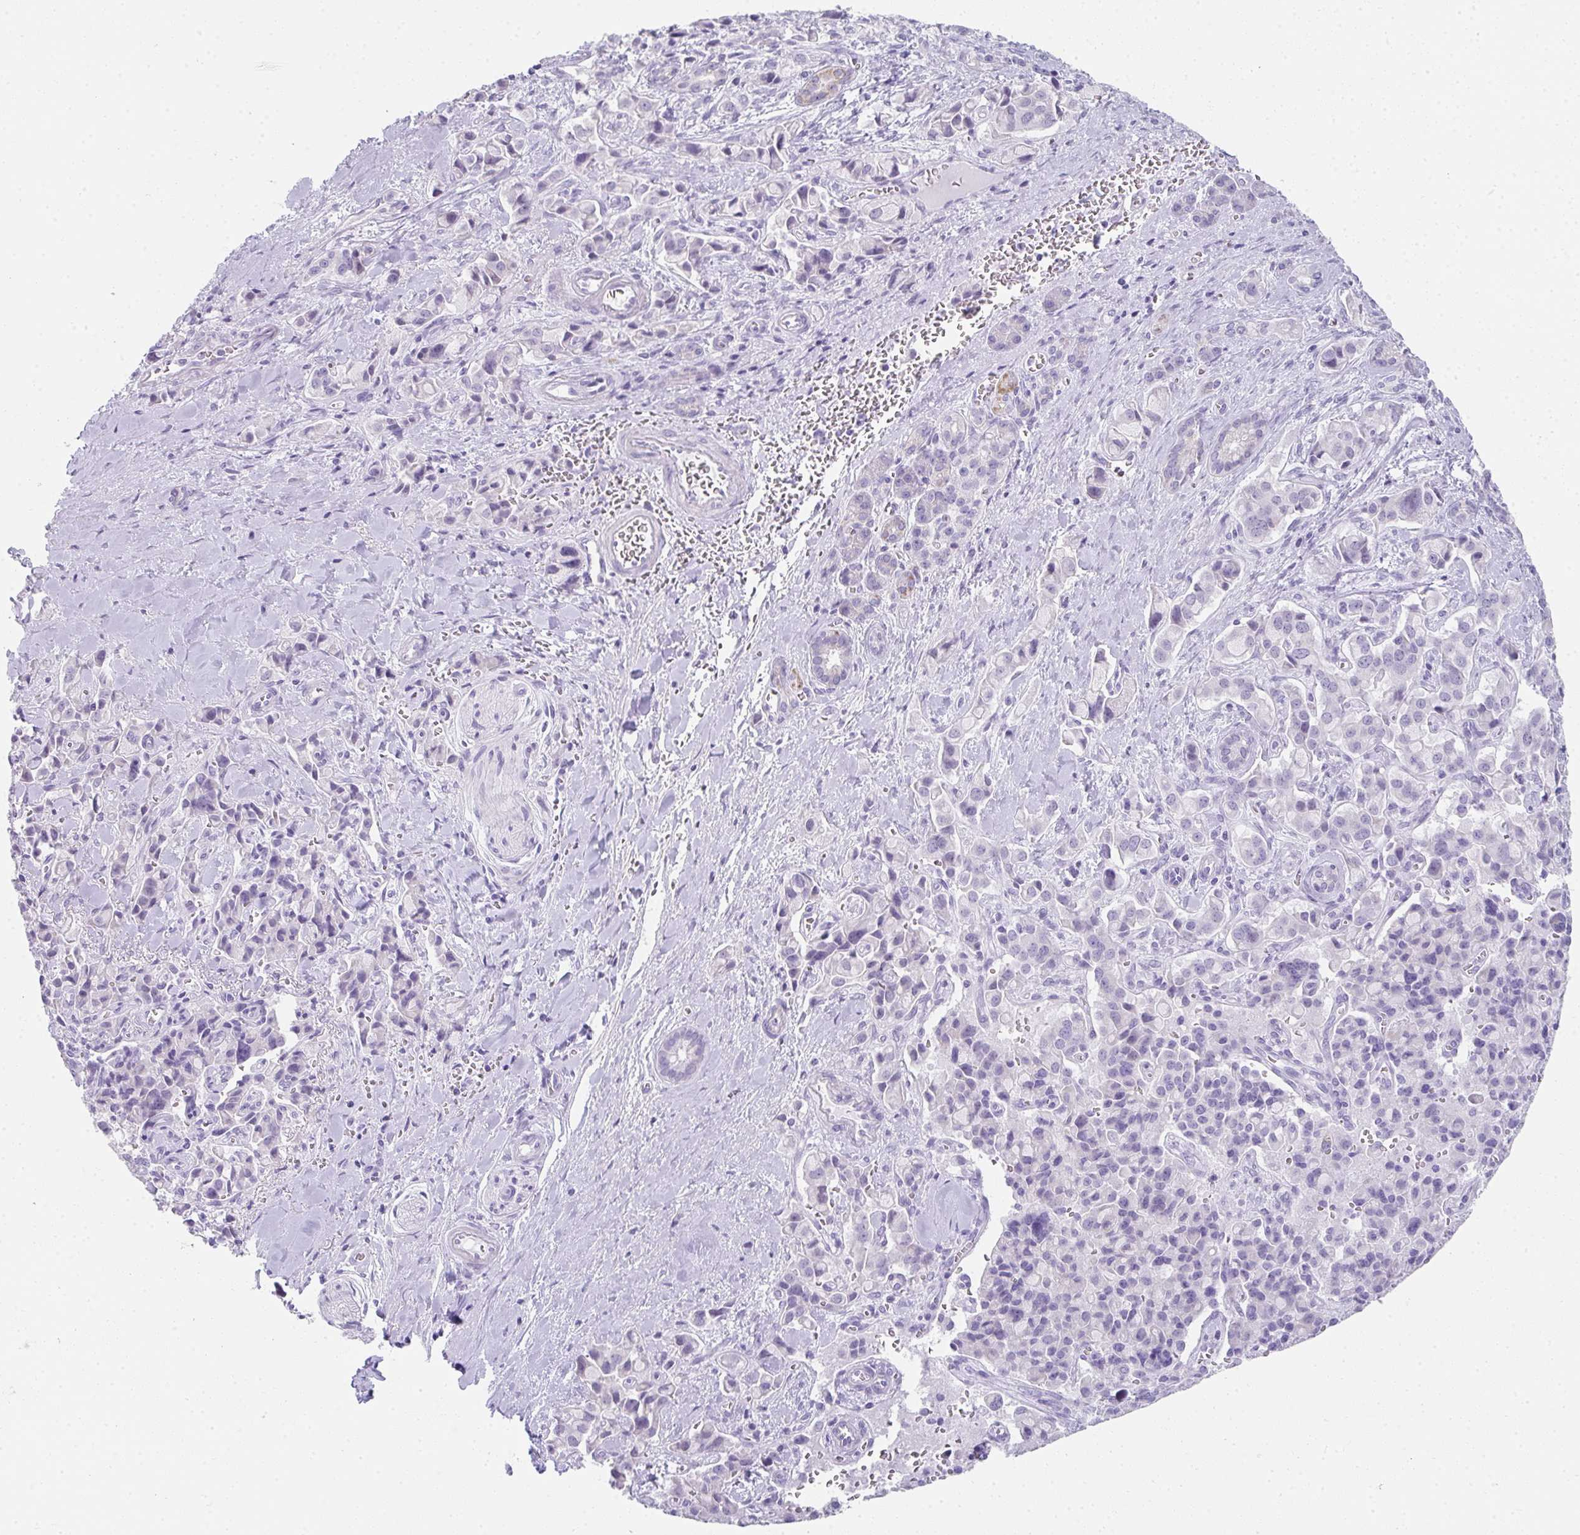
{"staining": {"intensity": "negative", "quantity": "none", "location": "none"}, "tissue": "pancreatic cancer", "cell_type": "Tumor cells", "image_type": "cancer", "snomed": [{"axis": "morphology", "description": "Adenocarcinoma, NOS"}, {"axis": "topography", "description": "Pancreas"}], "caption": "Immunohistochemical staining of pancreatic cancer (adenocarcinoma) demonstrates no significant expression in tumor cells.", "gene": "RLF", "patient": {"sex": "male", "age": 65}}